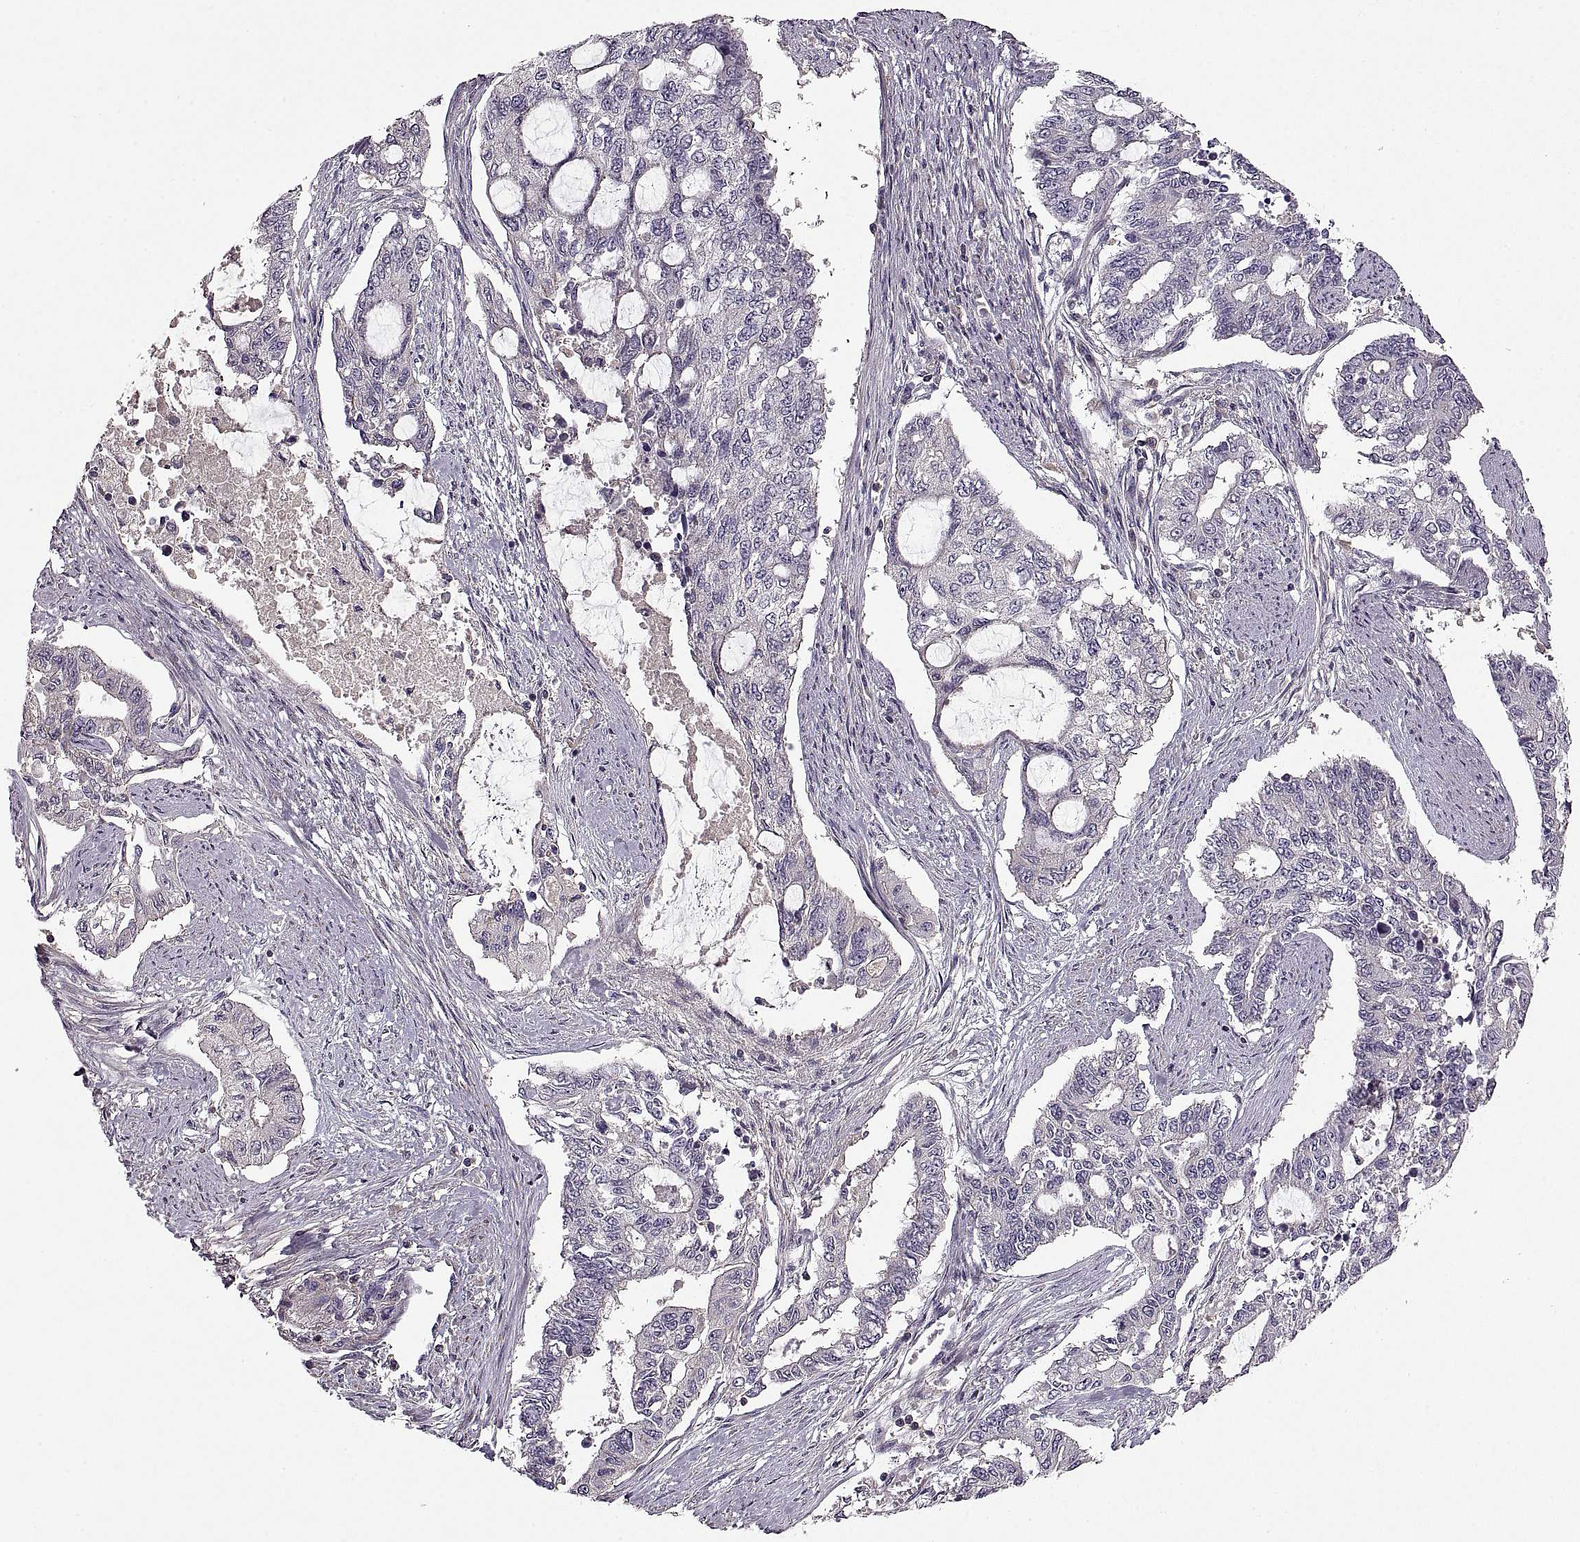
{"staining": {"intensity": "negative", "quantity": "none", "location": "none"}, "tissue": "endometrial cancer", "cell_type": "Tumor cells", "image_type": "cancer", "snomed": [{"axis": "morphology", "description": "Adenocarcinoma, NOS"}, {"axis": "topography", "description": "Uterus"}], "caption": "This is a photomicrograph of immunohistochemistry (IHC) staining of endometrial cancer (adenocarcinoma), which shows no positivity in tumor cells. Brightfield microscopy of immunohistochemistry stained with DAB (3,3'-diaminobenzidine) (brown) and hematoxylin (blue), captured at high magnification.", "gene": "ADAM11", "patient": {"sex": "female", "age": 59}}